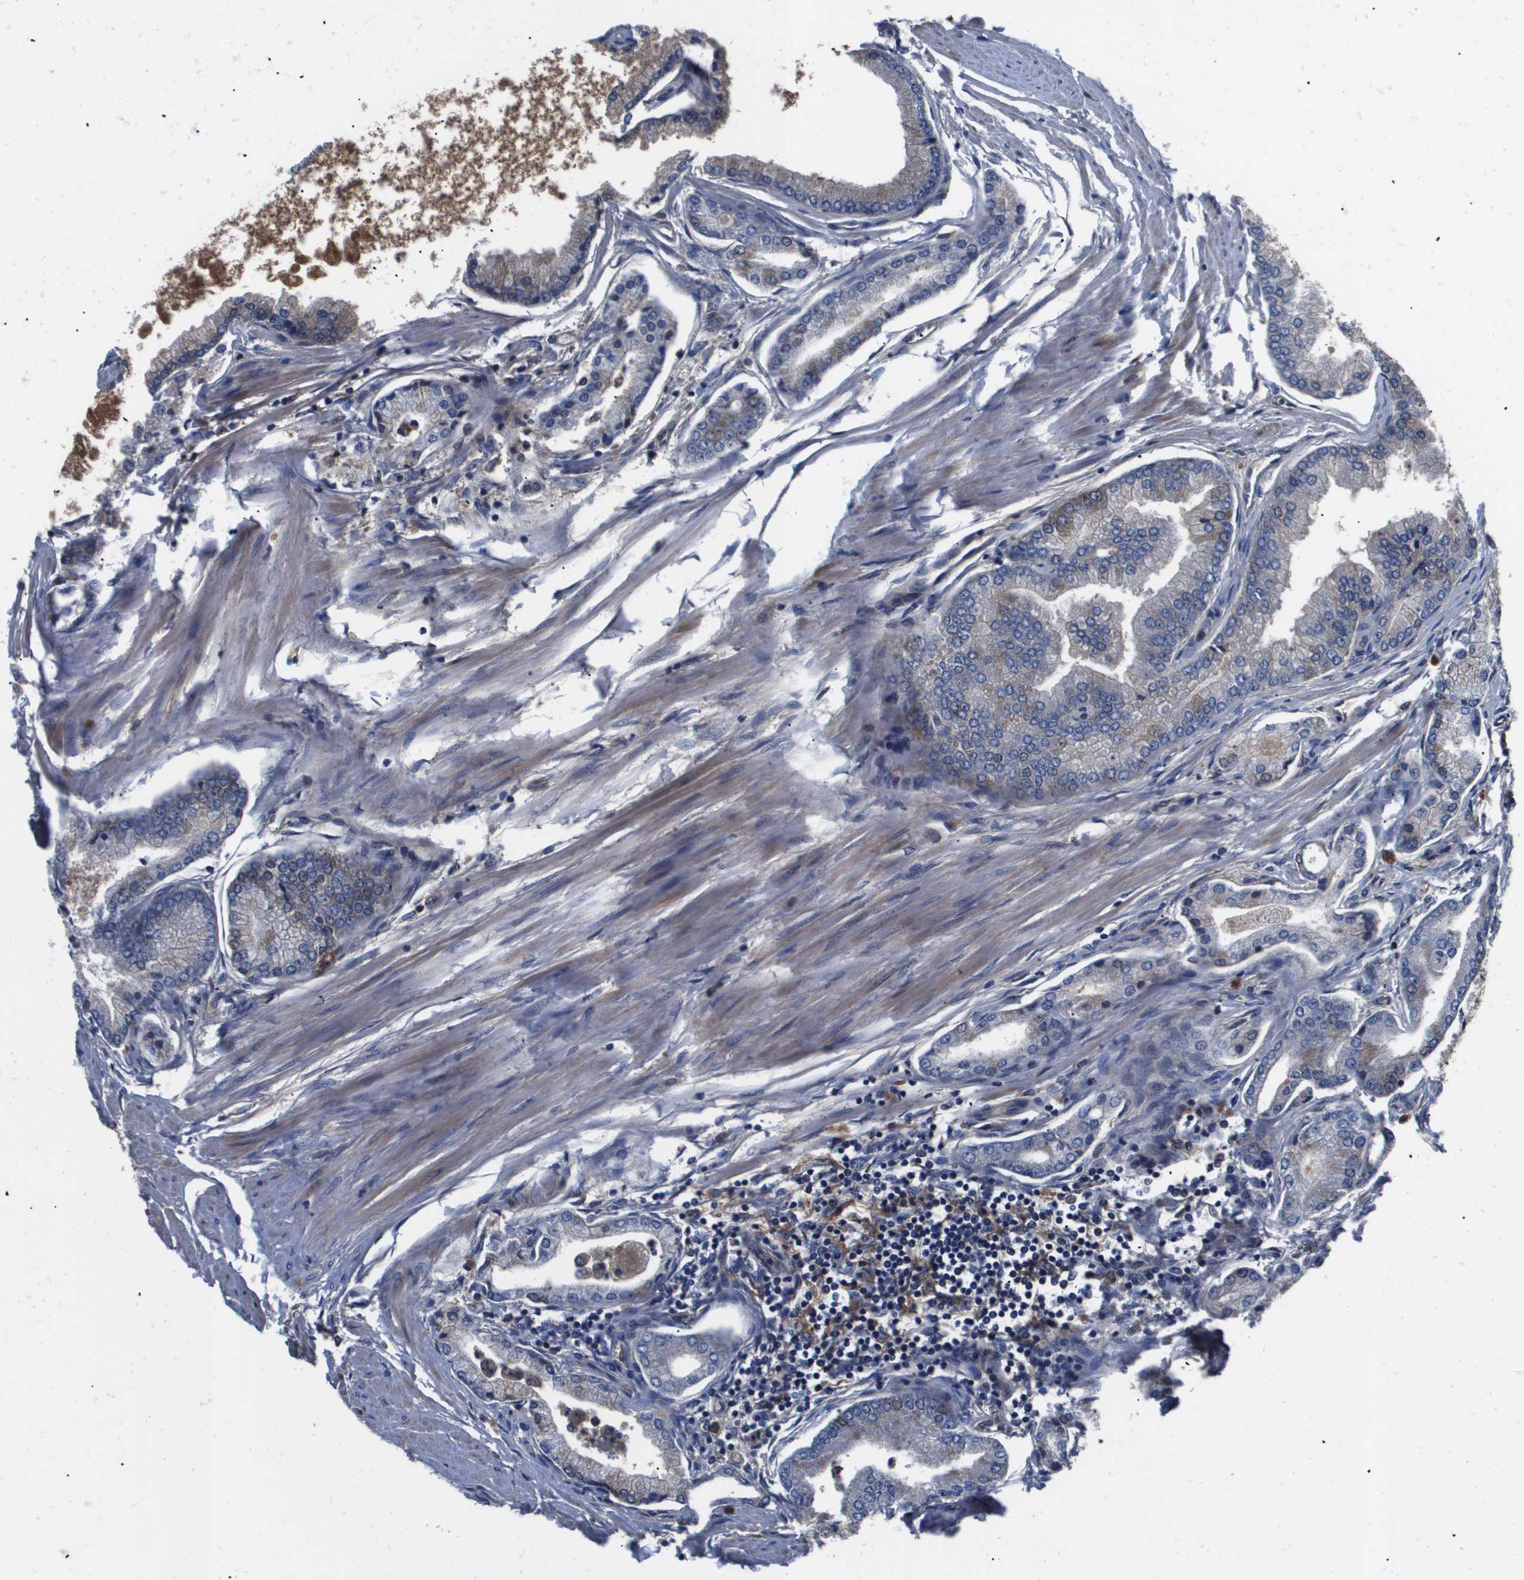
{"staining": {"intensity": "negative", "quantity": "none", "location": "none"}, "tissue": "prostate cancer", "cell_type": "Tumor cells", "image_type": "cancer", "snomed": [{"axis": "morphology", "description": "Adenocarcinoma, High grade"}, {"axis": "topography", "description": "Prostate"}], "caption": "This is an IHC histopathology image of human adenocarcinoma (high-grade) (prostate). There is no staining in tumor cells.", "gene": "SERPINA6", "patient": {"sex": "male", "age": 61}}